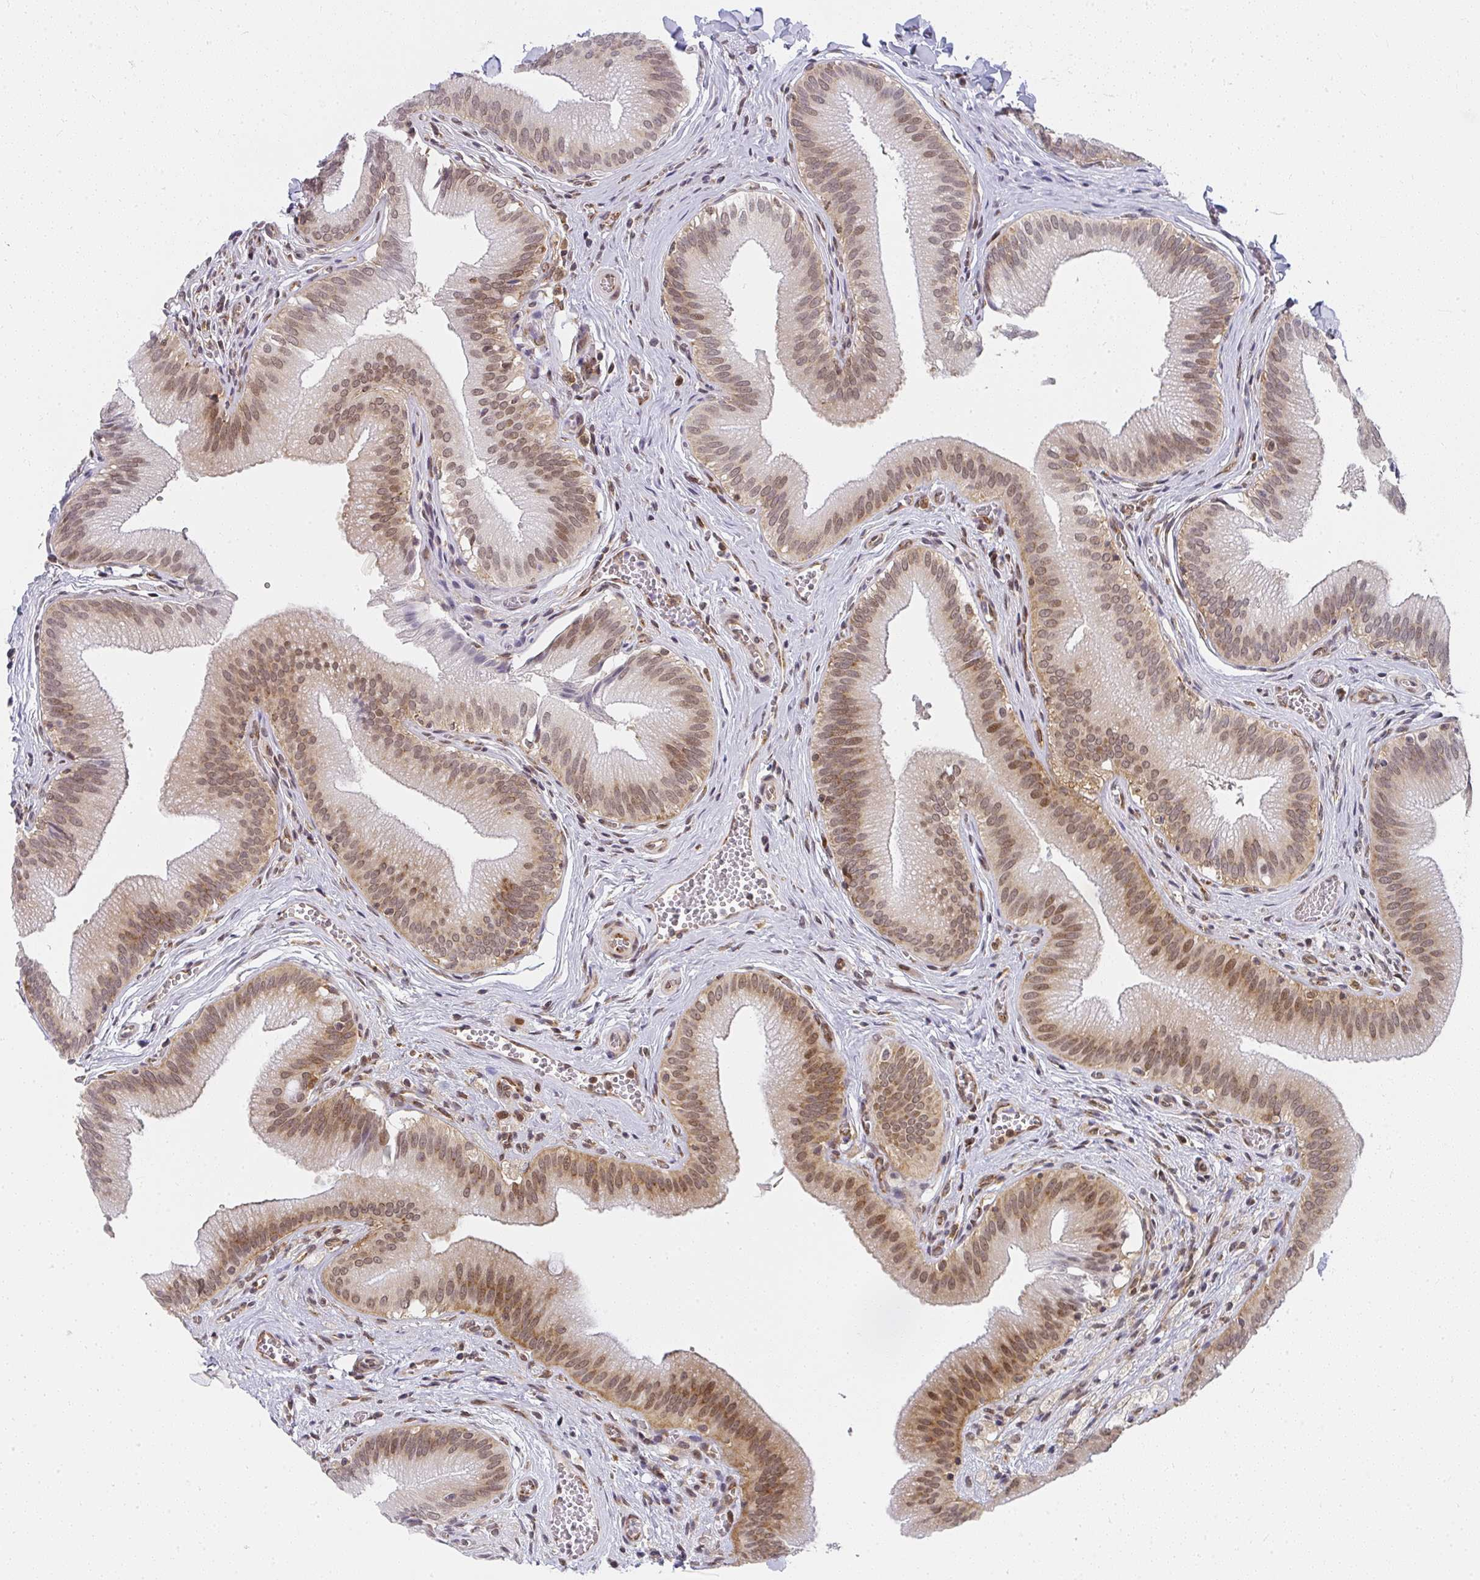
{"staining": {"intensity": "moderate", "quantity": ">75%", "location": "cytoplasmic/membranous,nuclear"}, "tissue": "gallbladder", "cell_type": "Glandular cells", "image_type": "normal", "snomed": [{"axis": "morphology", "description": "Normal tissue, NOS"}, {"axis": "topography", "description": "Gallbladder"}], "caption": "Human gallbladder stained with a protein marker displays moderate staining in glandular cells.", "gene": "SYNCRIP", "patient": {"sex": "male", "age": 17}}